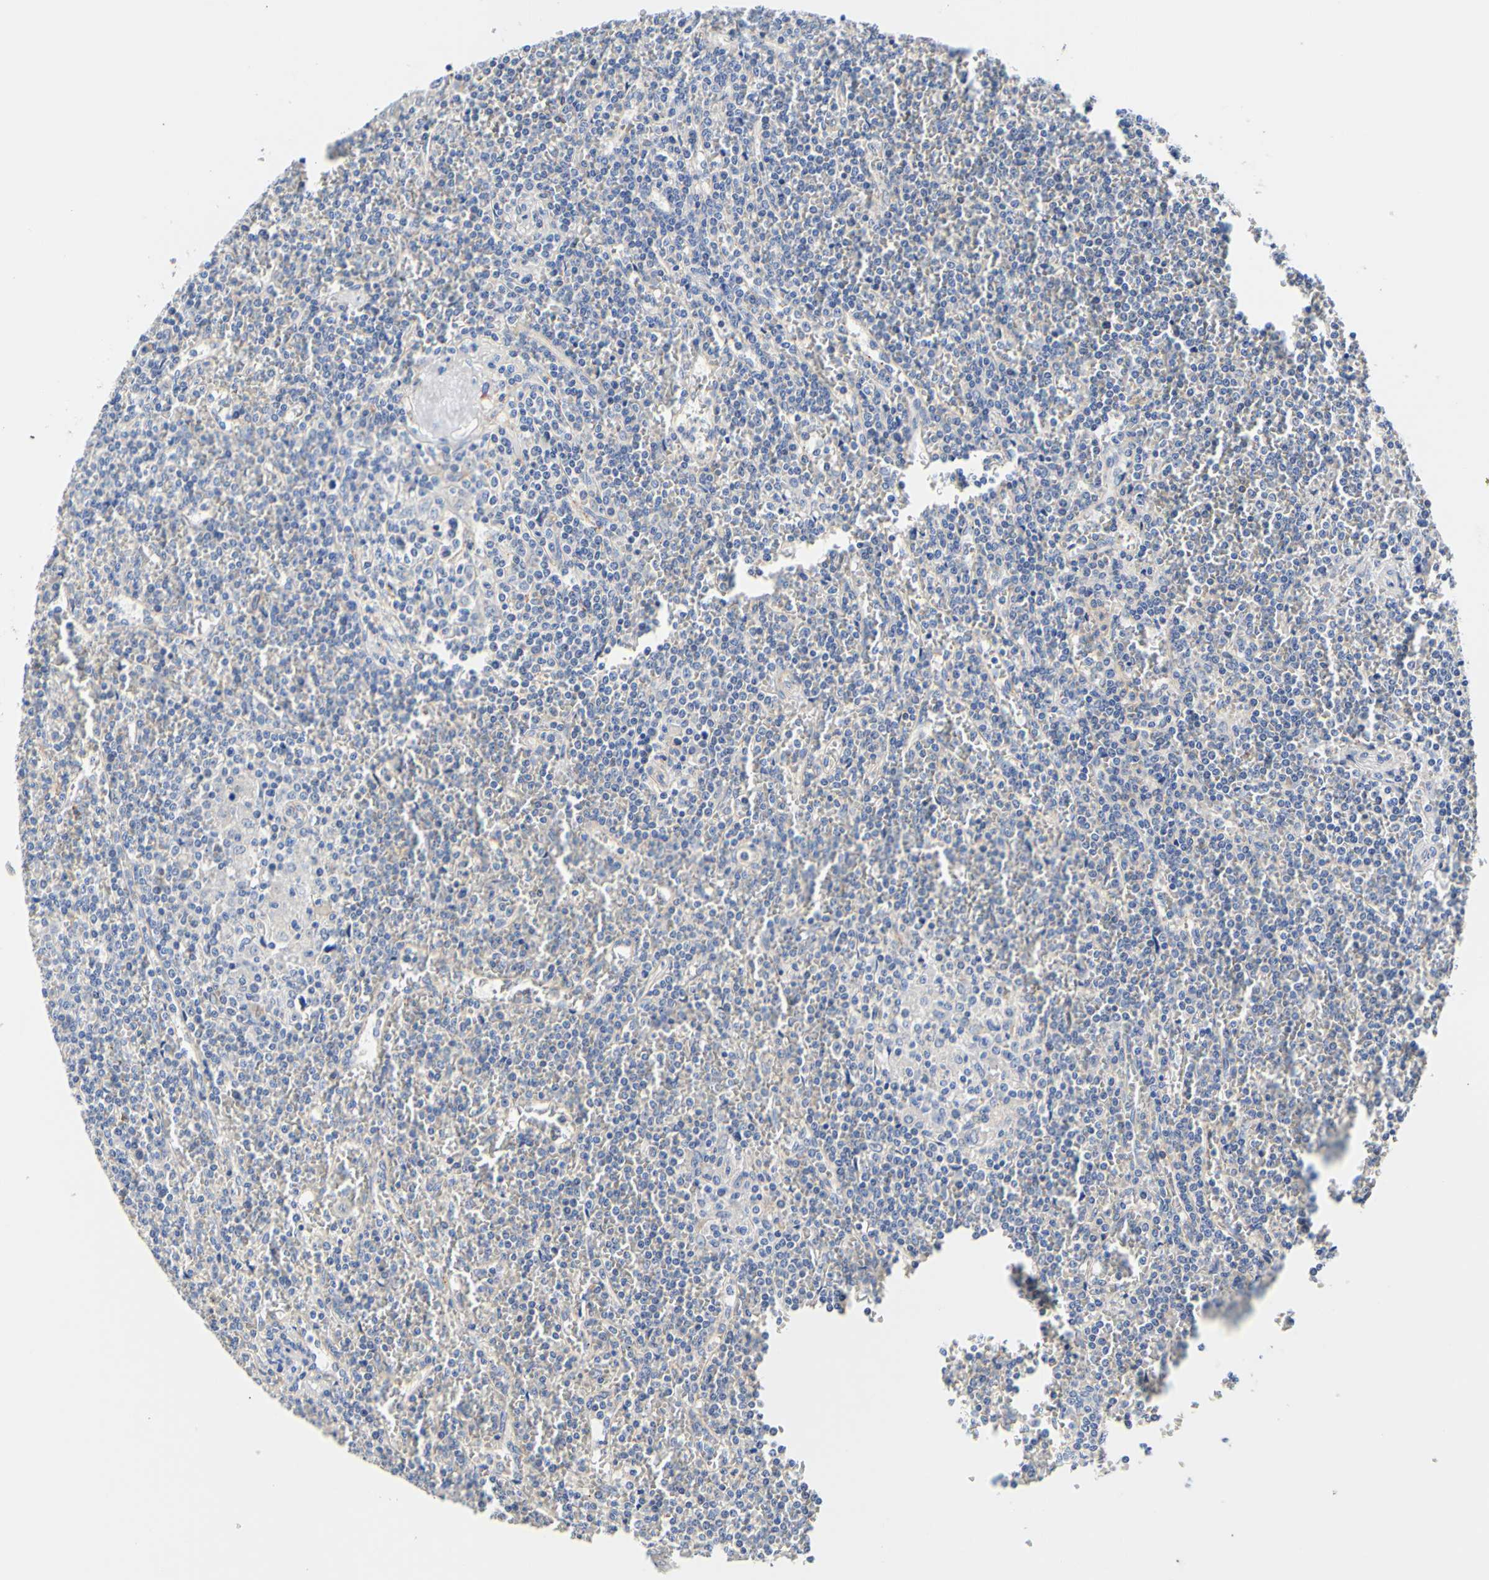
{"staining": {"intensity": "negative", "quantity": "none", "location": "none"}, "tissue": "lymphoma", "cell_type": "Tumor cells", "image_type": "cancer", "snomed": [{"axis": "morphology", "description": "Malignant lymphoma, non-Hodgkin's type, Low grade"}, {"axis": "topography", "description": "Spleen"}], "caption": "Immunohistochemistry (IHC) image of low-grade malignant lymphoma, non-Hodgkin's type stained for a protein (brown), which demonstrates no staining in tumor cells.", "gene": "CAMK4", "patient": {"sex": "female", "age": 19}}